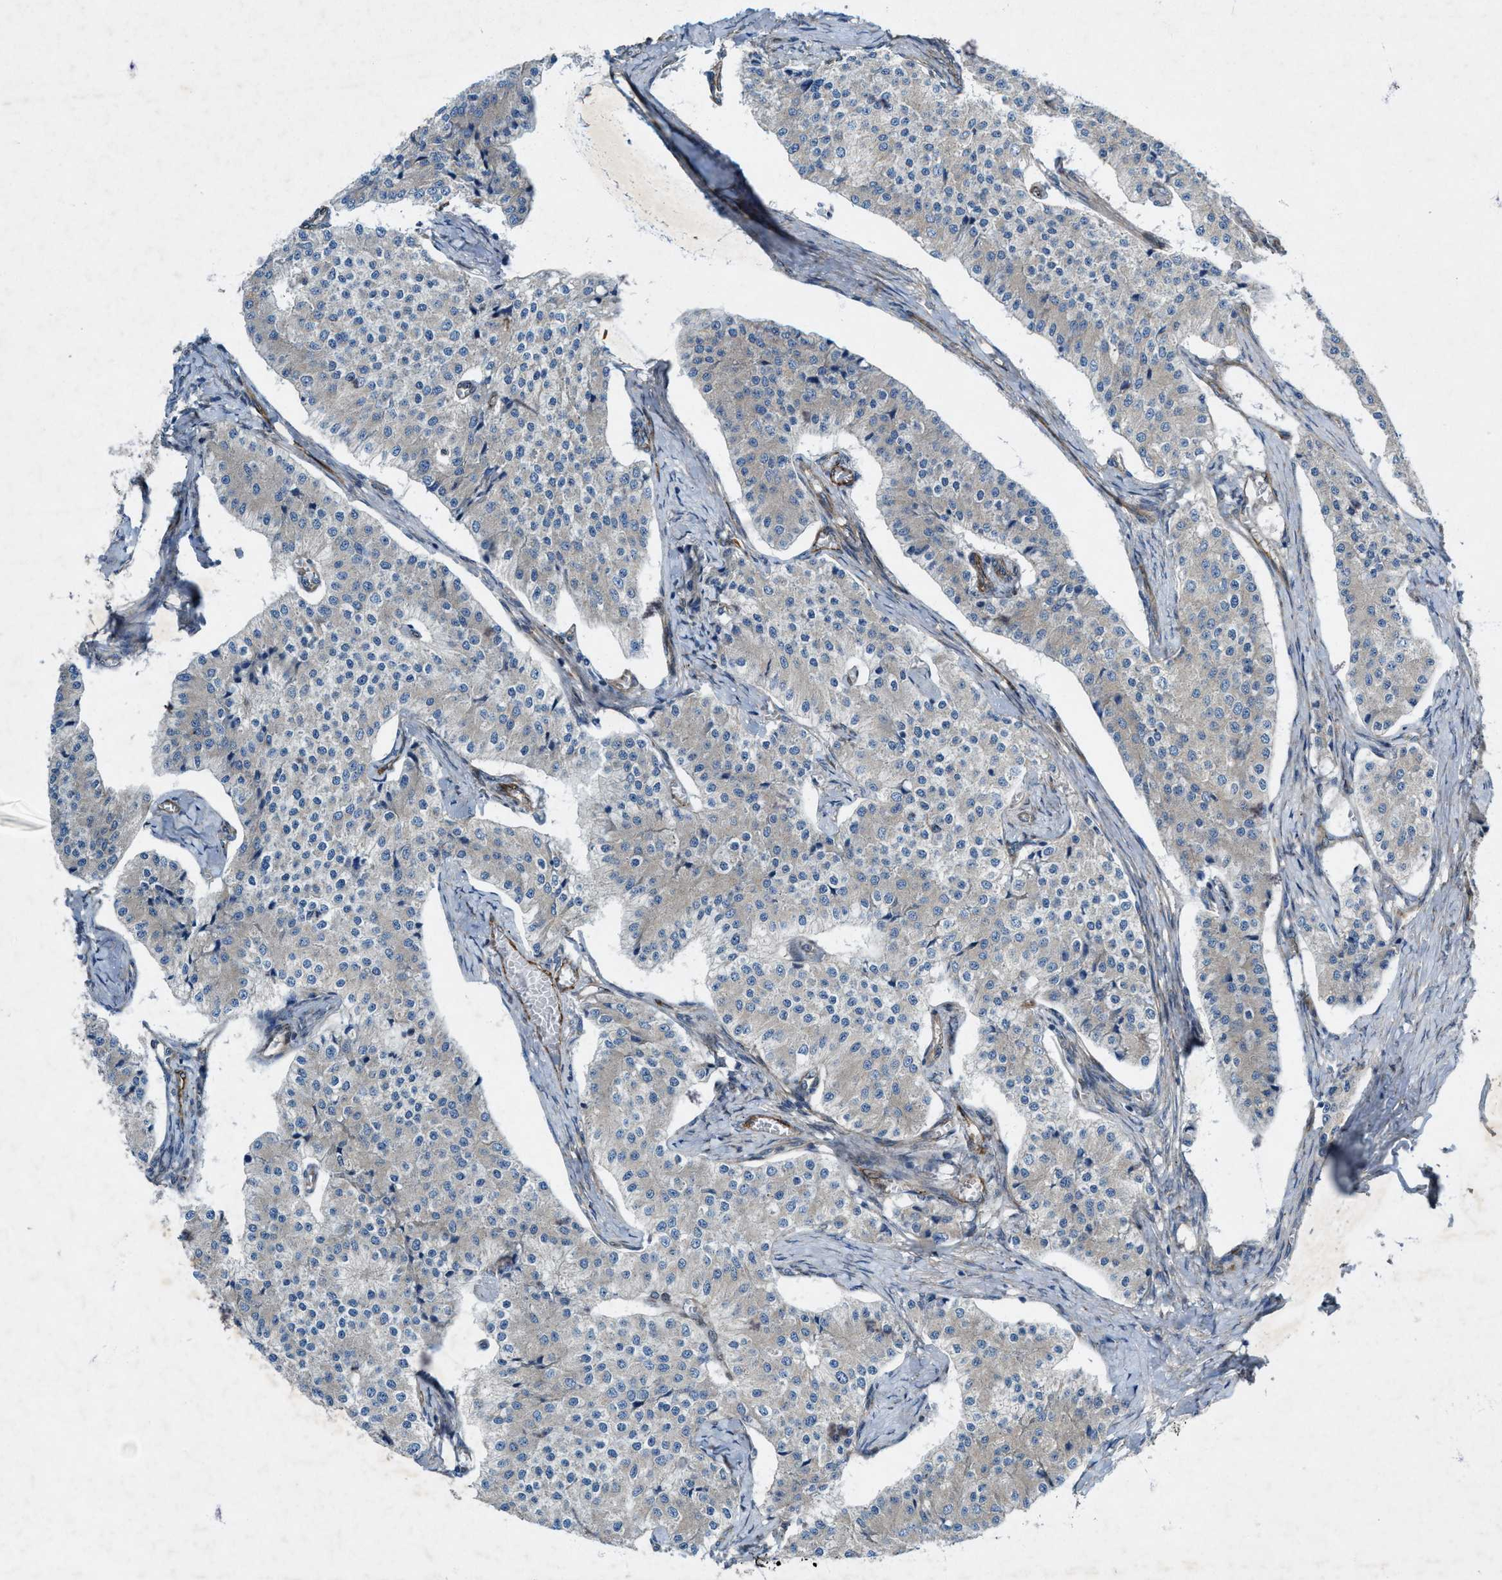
{"staining": {"intensity": "negative", "quantity": "none", "location": "none"}, "tissue": "carcinoid", "cell_type": "Tumor cells", "image_type": "cancer", "snomed": [{"axis": "morphology", "description": "Carcinoid, malignant, NOS"}, {"axis": "topography", "description": "Colon"}], "caption": "This is a histopathology image of IHC staining of carcinoid (malignant), which shows no positivity in tumor cells. (Stains: DAB IHC with hematoxylin counter stain, Microscopy: brightfield microscopy at high magnification).", "gene": "URGCP", "patient": {"sex": "female", "age": 52}}